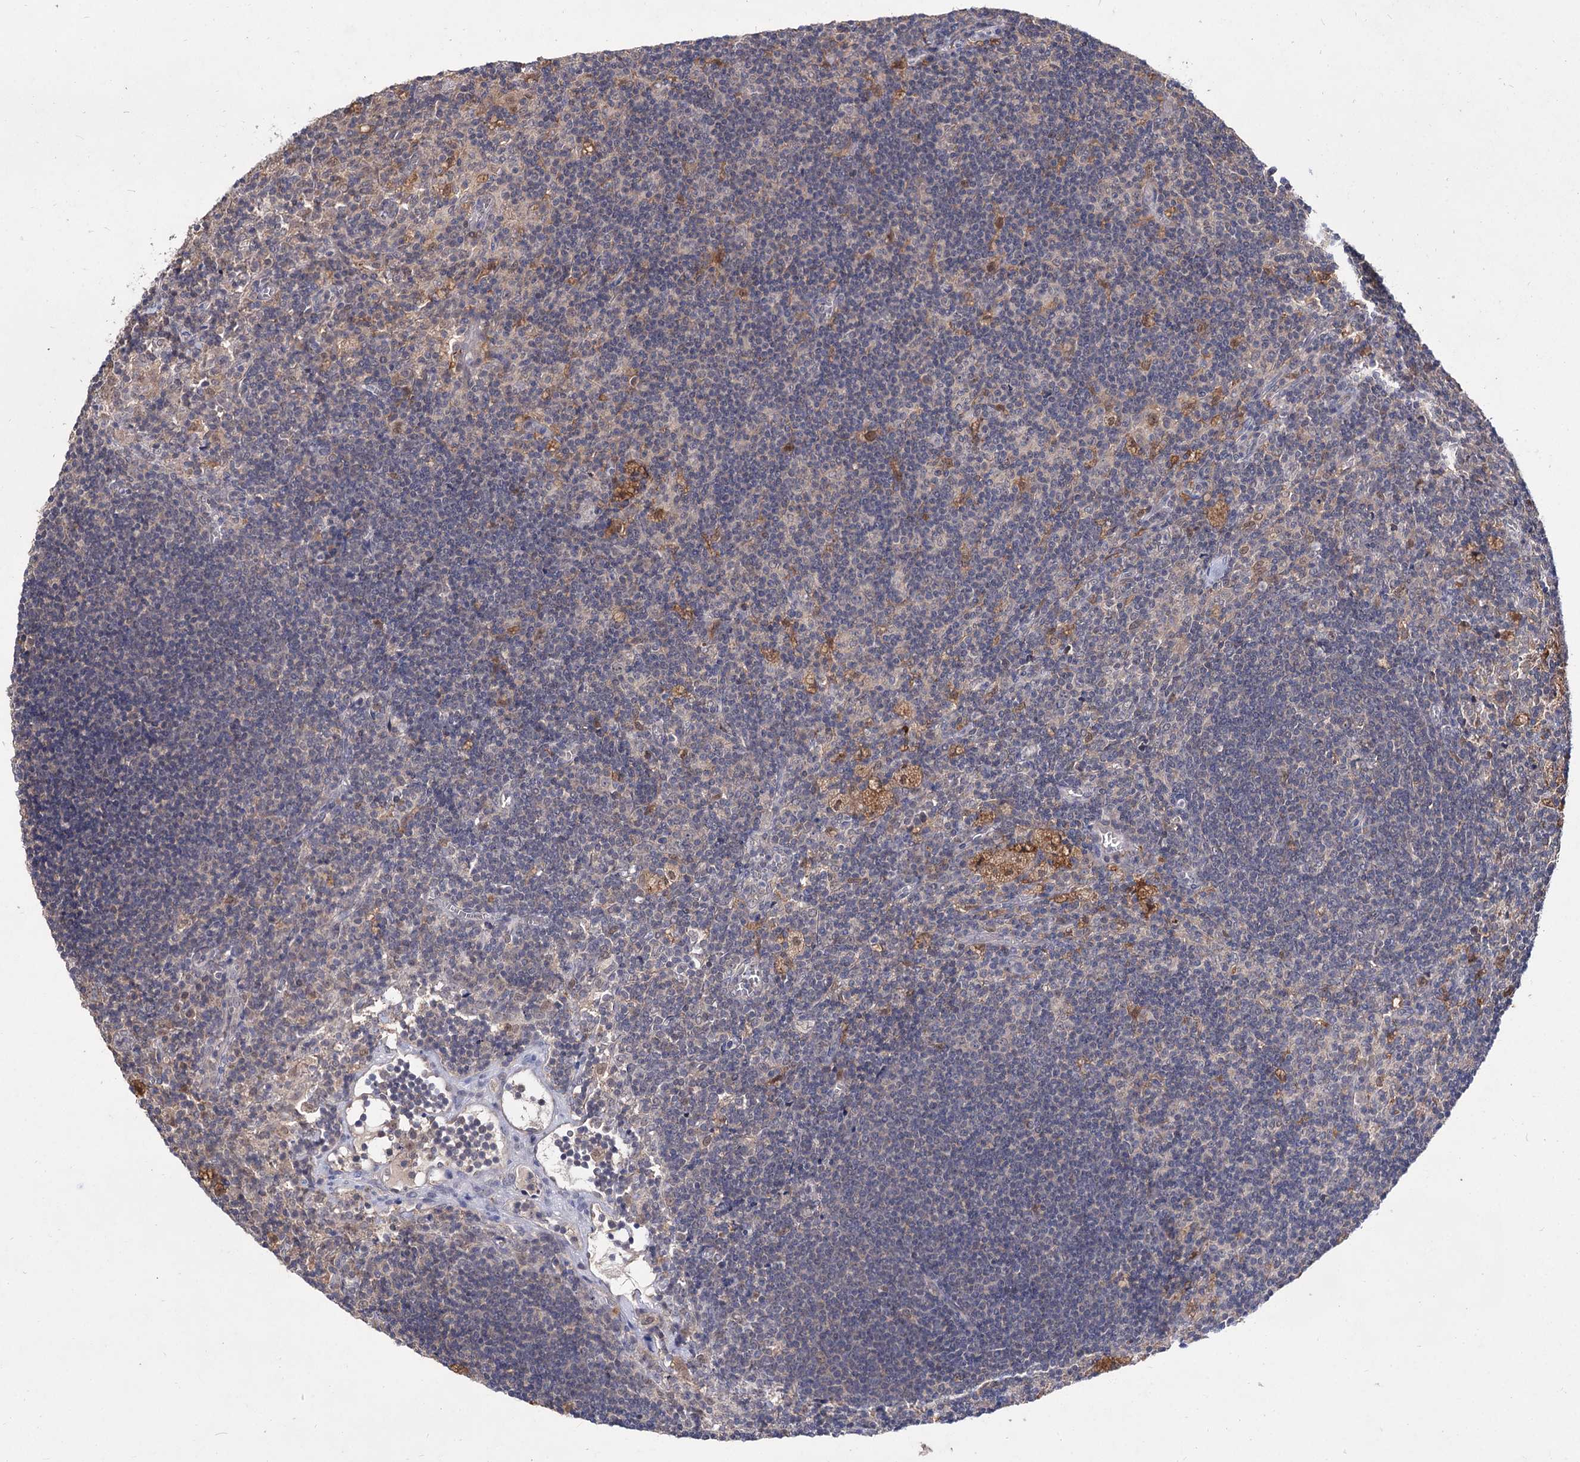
{"staining": {"intensity": "weak", "quantity": "<25%", "location": "cytoplasmic/membranous"}, "tissue": "lymph node", "cell_type": "Germinal center cells", "image_type": "normal", "snomed": [{"axis": "morphology", "description": "Normal tissue, NOS"}, {"axis": "topography", "description": "Lymph node"}], "caption": "High magnification brightfield microscopy of benign lymph node stained with DAB (3,3'-diaminobenzidine) (brown) and counterstained with hematoxylin (blue): germinal center cells show no significant expression. The staining is performed using DAB brown chromogen with nuclei counter-stained in using hematoxylin.", "gene": "ACTR6", "patient": {"sex": "male", "age": 69}}